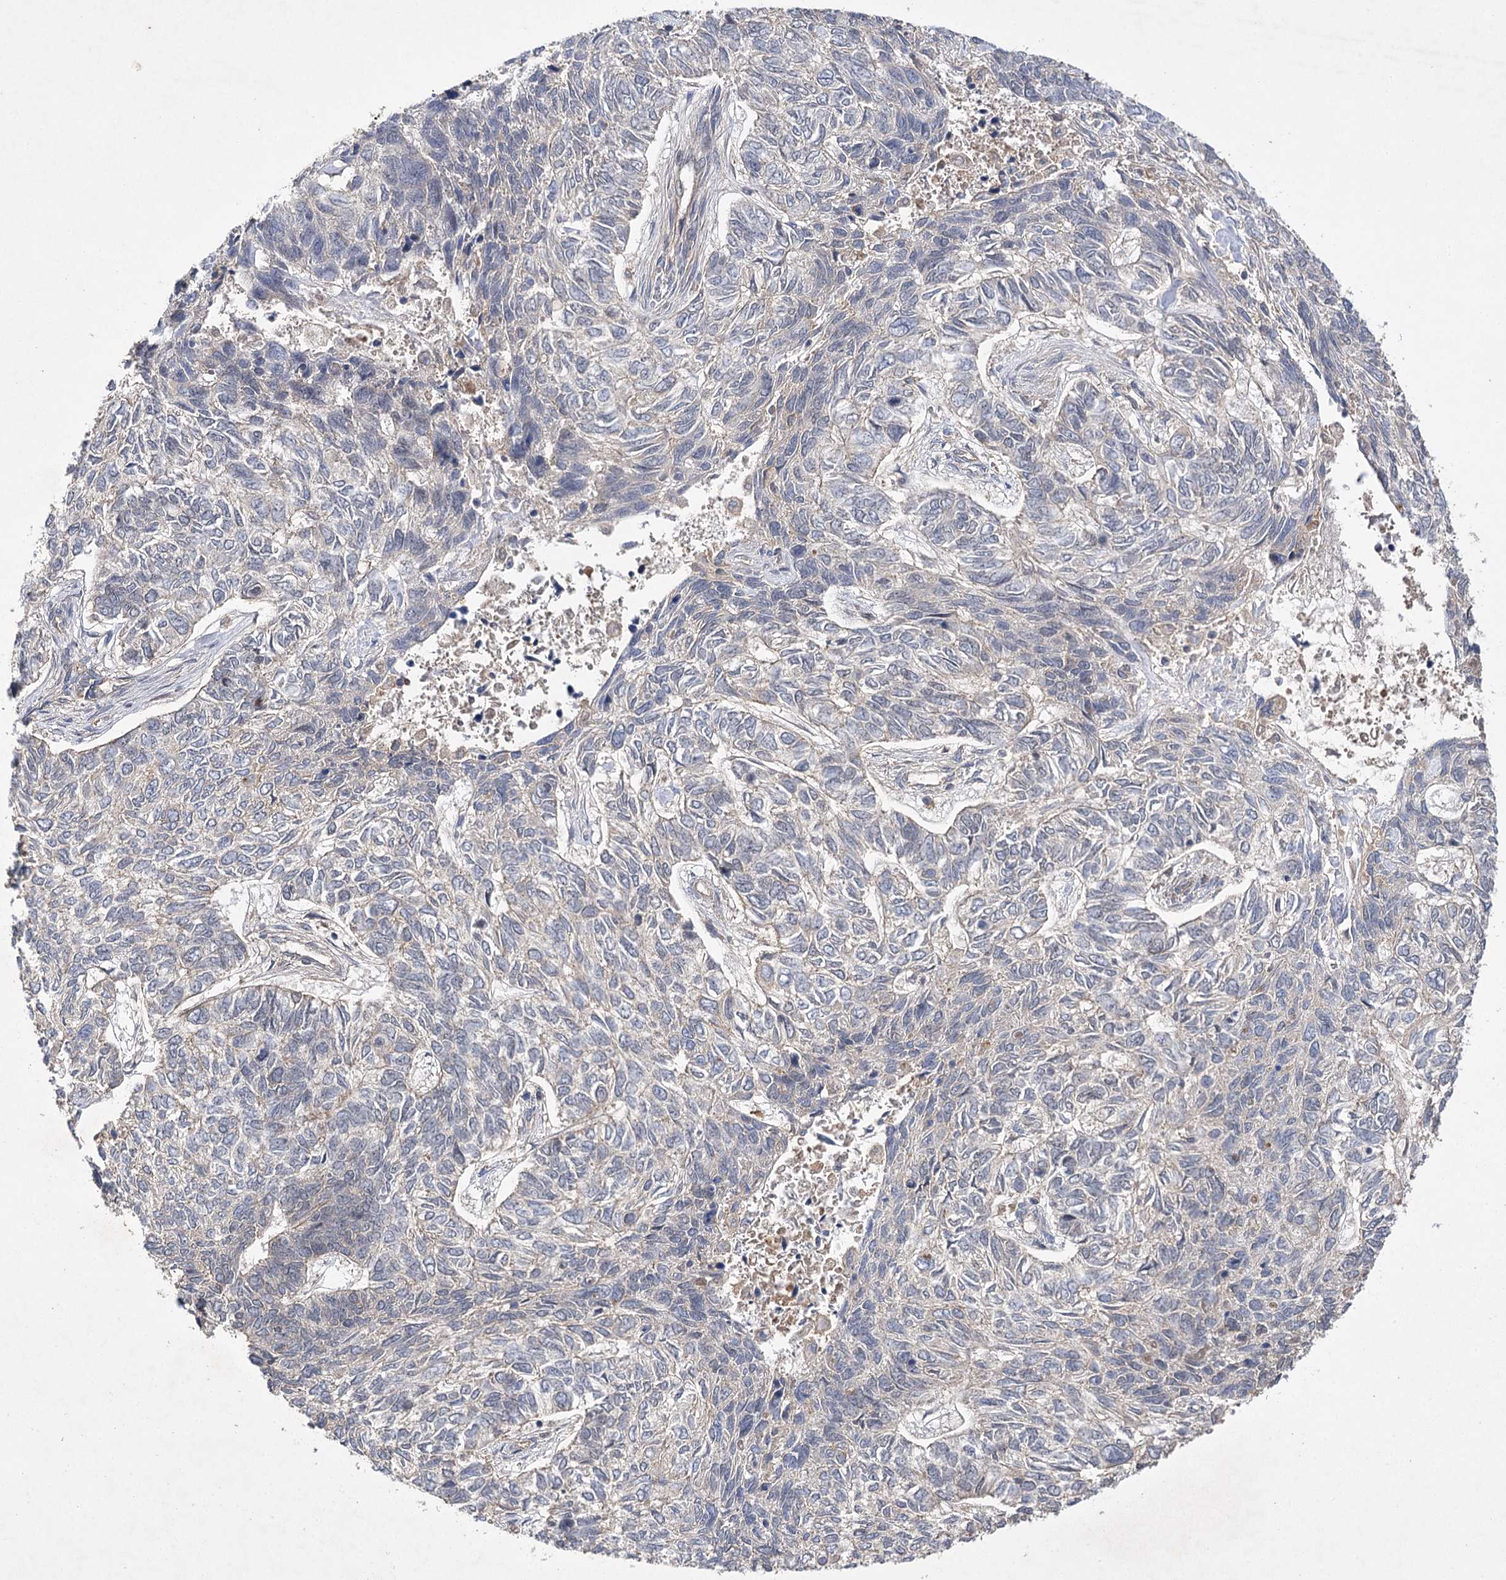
{"staining": {"intensity": "negative", "quantity": "none", "location": "none"}, "tissue": "skin cancer", "cell_type": "Tumor cells", "image_type": "cancer", "snomed": [{"axis": "morphology", "description": "Basal cell carcinoma"}, {"axis": "topography", "description": "Skin"}], "caption": "IHC of skin cancer (basal cell carcinoma) reveals no positivity in tumor cells.", "gene": "BCR", "patient": {"sex": "female", "age": 65}}